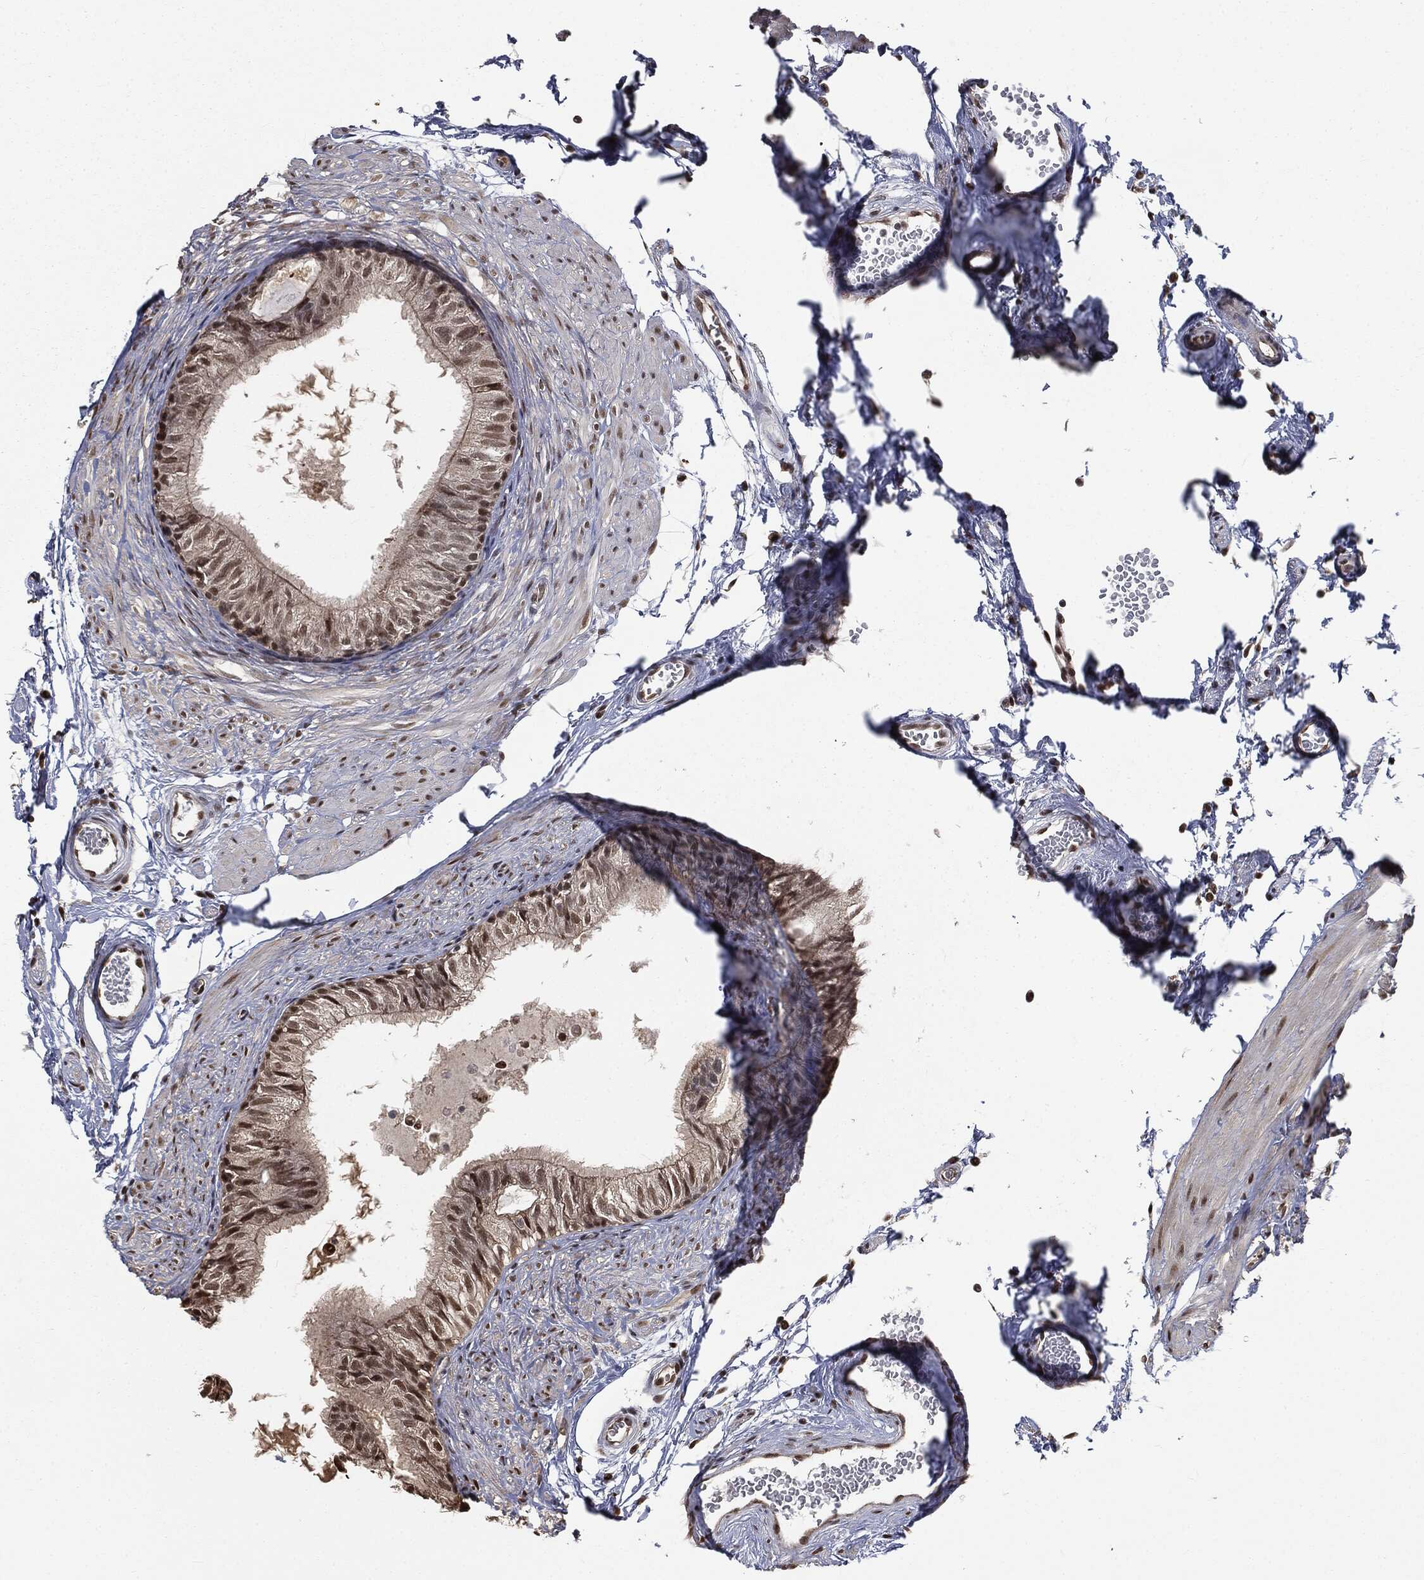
{"staining": {"intensity": "moderate", "quantity": "25%-75%", "location": "nuclear"}, "tissue": "epididymis", "cell_type": "Glandular cells", "image_type": "normal", "snomed": [{"axis": "morphology", "description": "Normal tissue, NOS"}, {"axis": "topography", "description": "Epididymis"}], "caption": "IHC of benign epididymis shows medium levels of moderate nuclear staining in approximately 25%-75% of glandular cells. (IHC, brightfield microscopy, high magnification).", "gene": "SHLD2", "patient": {"sex": "male", "age": 22}}